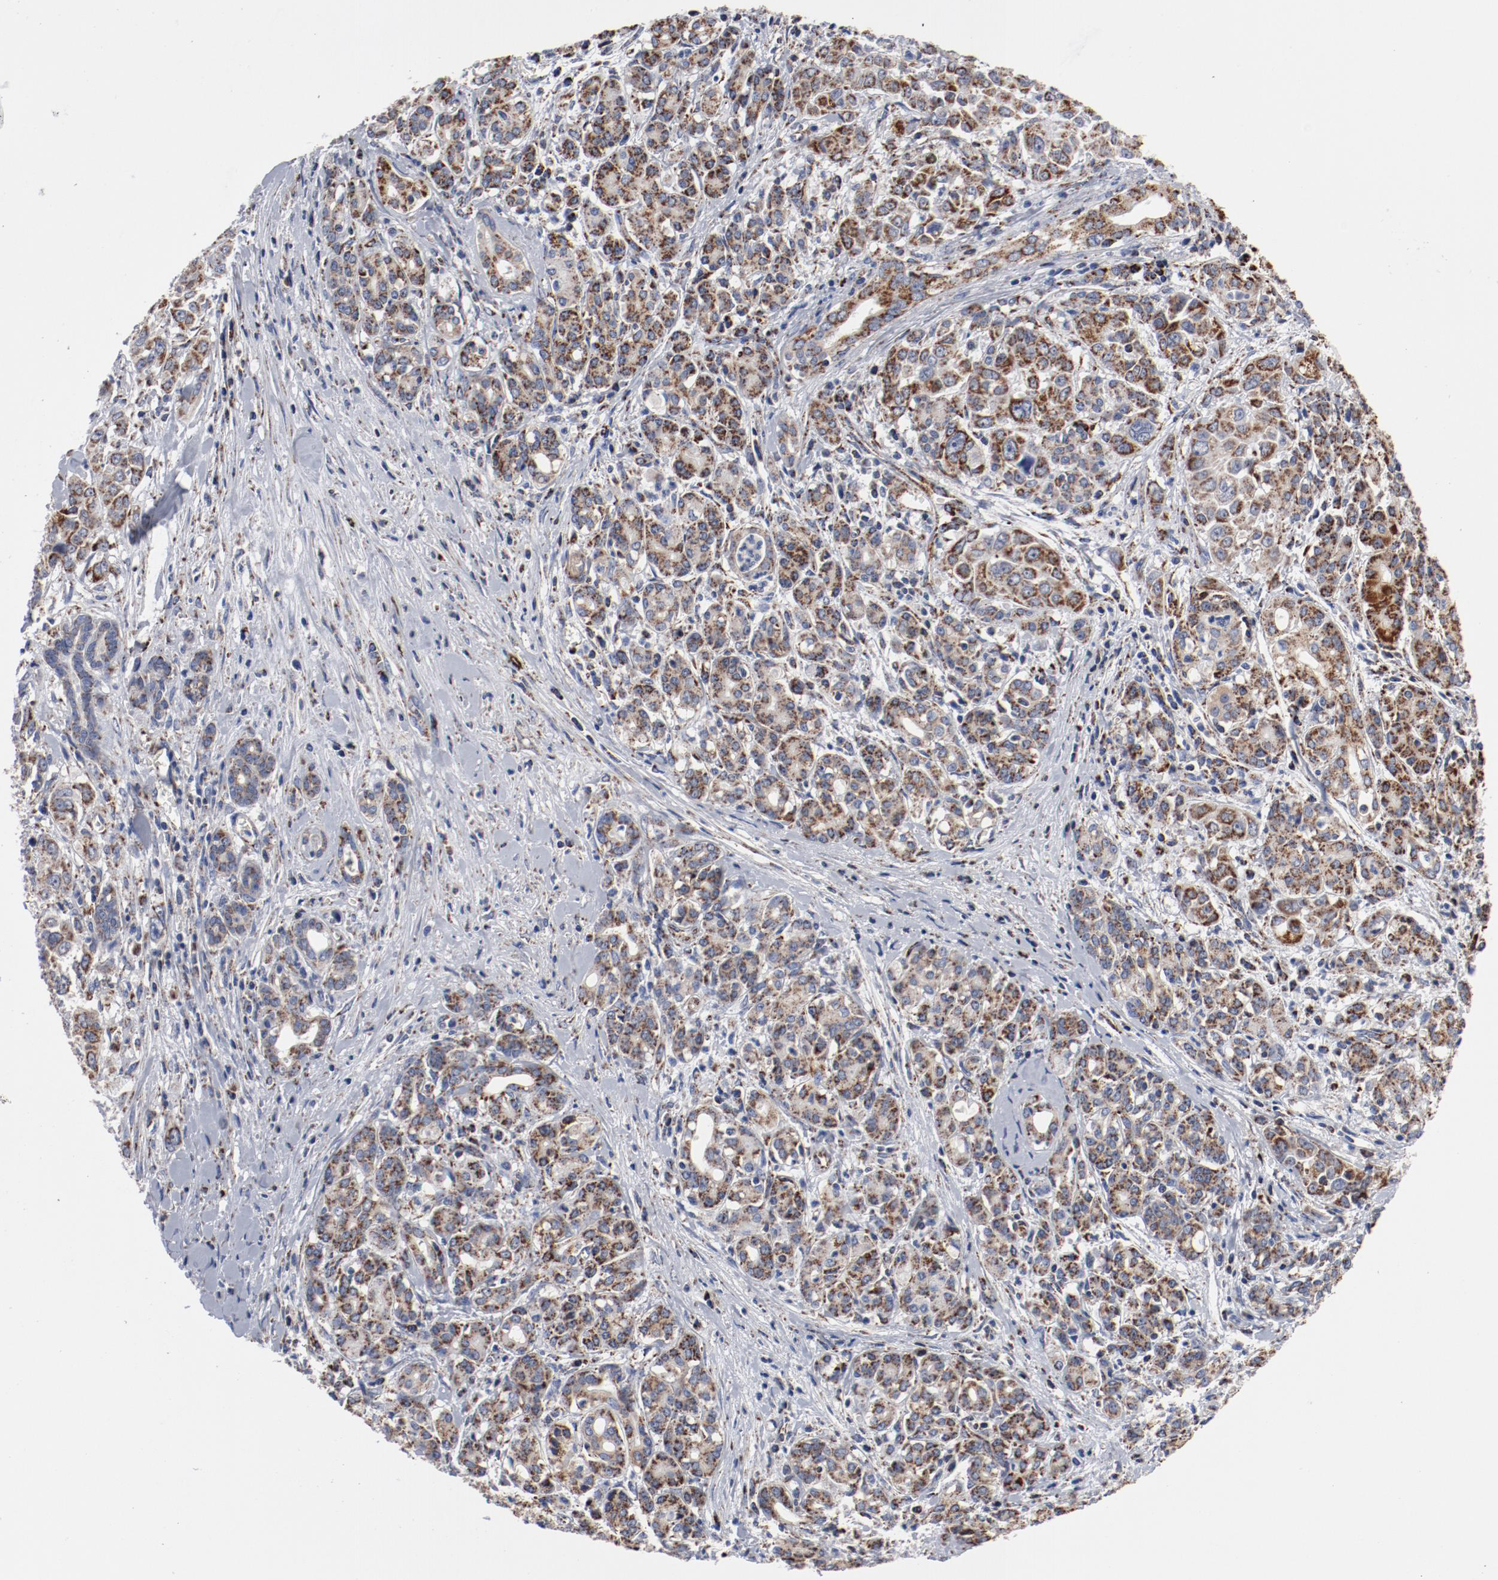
{"staining": {"intensity": "moderate", "quantity": ">75%", "location": "cytoplasmic/membranous"}, "tissue": "pancreatic cancer", "cell_type": "Tumor cells", "image_type": "cancer", "snomed": [{"axis": "morphology", "description": "Adenocarcinoma, NOS"}, {"axis": "topography", "description": "Pancreas"}], "caption": "Human adenocarcinoma (pancreatic) stained with a protein marker exhibits moderate staining in tumor cells.", "gene": "NDUFV2", "patient": {"sex": "female", "age": 52}}